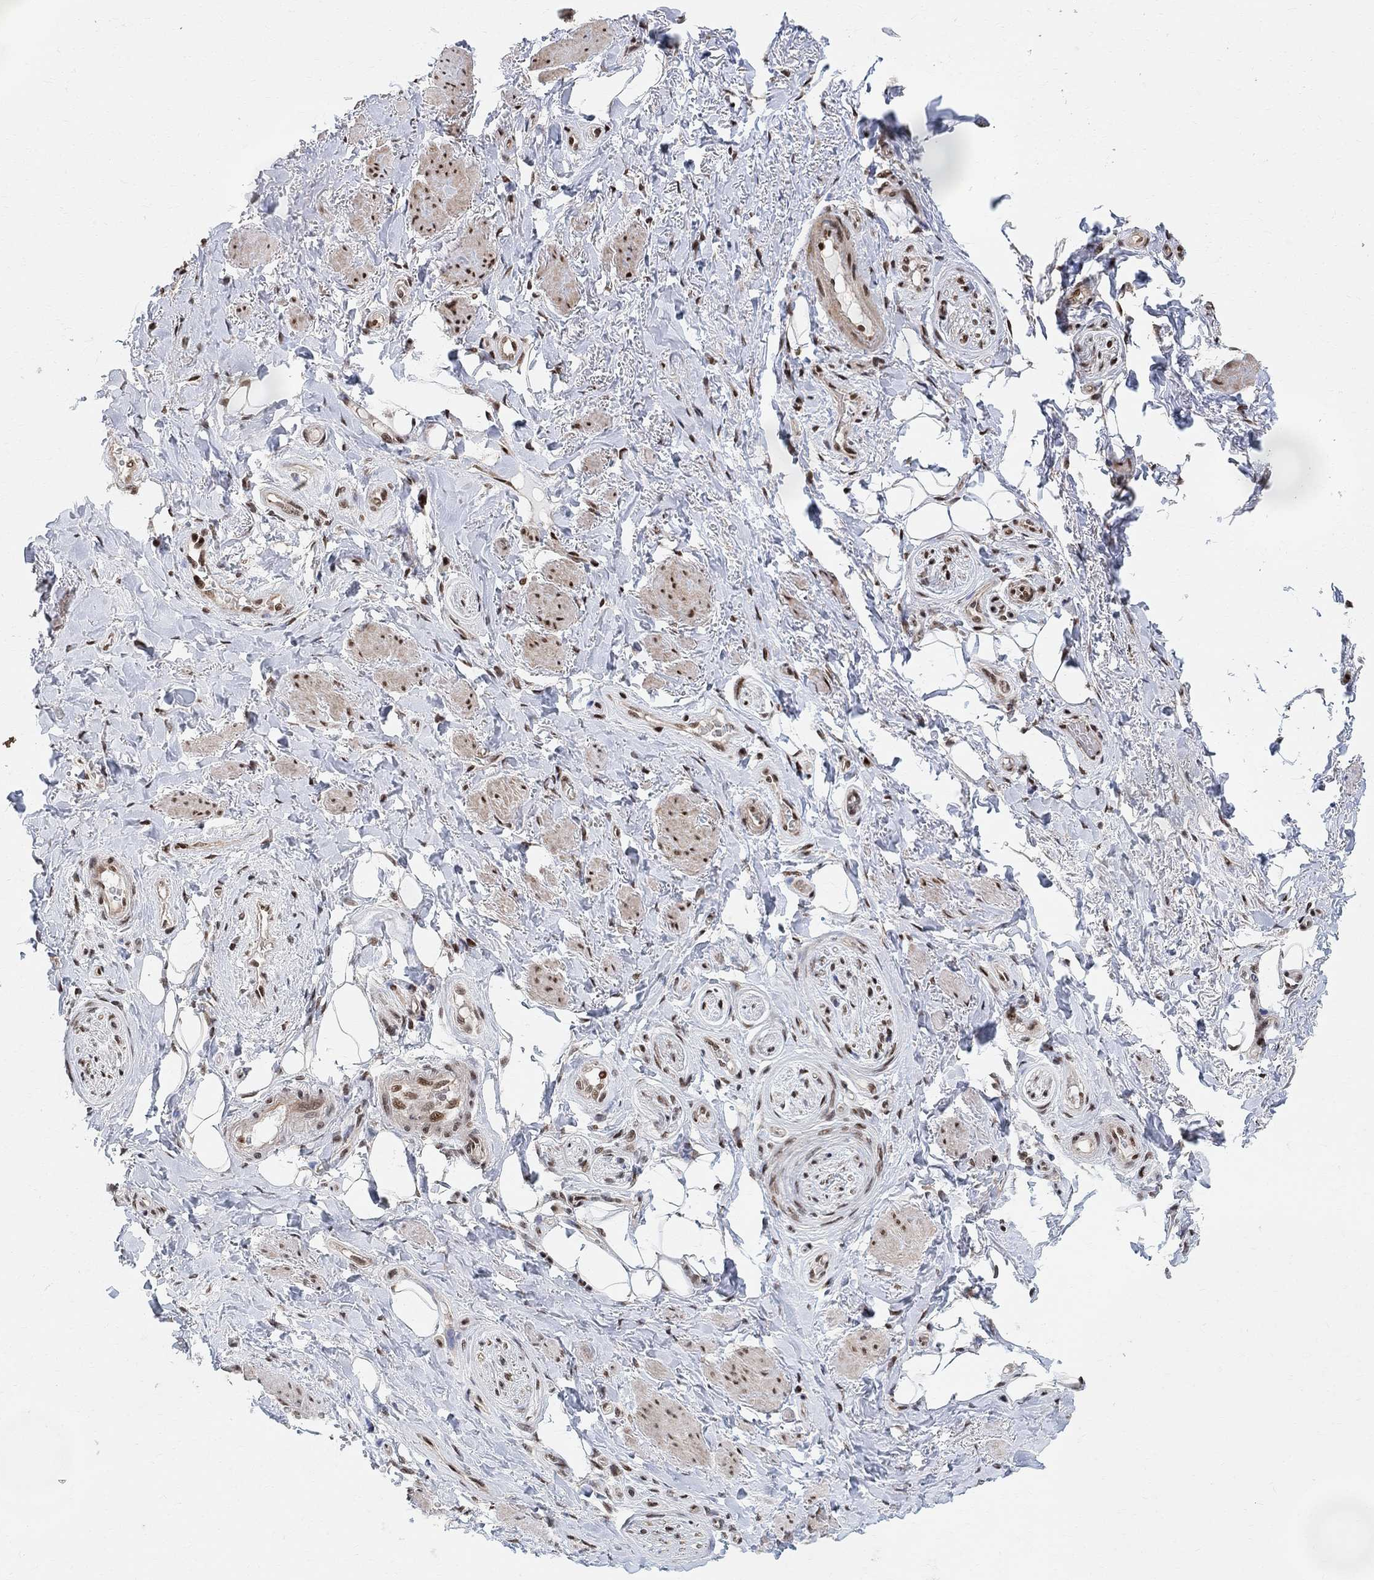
{"staining": {"intensity": "strong", "quantity": ">75%", "location": "nuclear"}, "tissue": "adipose tissue", "cell_type": "Adipocytes", "image_type": "normal", "snomed": [{"axis": "morphology", "description": "Normal tissue, NOS"}, {"axis": "topography", "description": "Skeletal muscle"}, {"axis": "topography", "description": "Anal"}, {"axis": "topography", "description": "Peripheral nerve tissue"}], "caption": "Immunohistochemistry (IHC) of benign adipose tissue exhibits high levels of strong nuclear staining in approximately >75% of adipocytes.", "gene": "E4F1", "patient": {"sex": "male", "age": 53}}